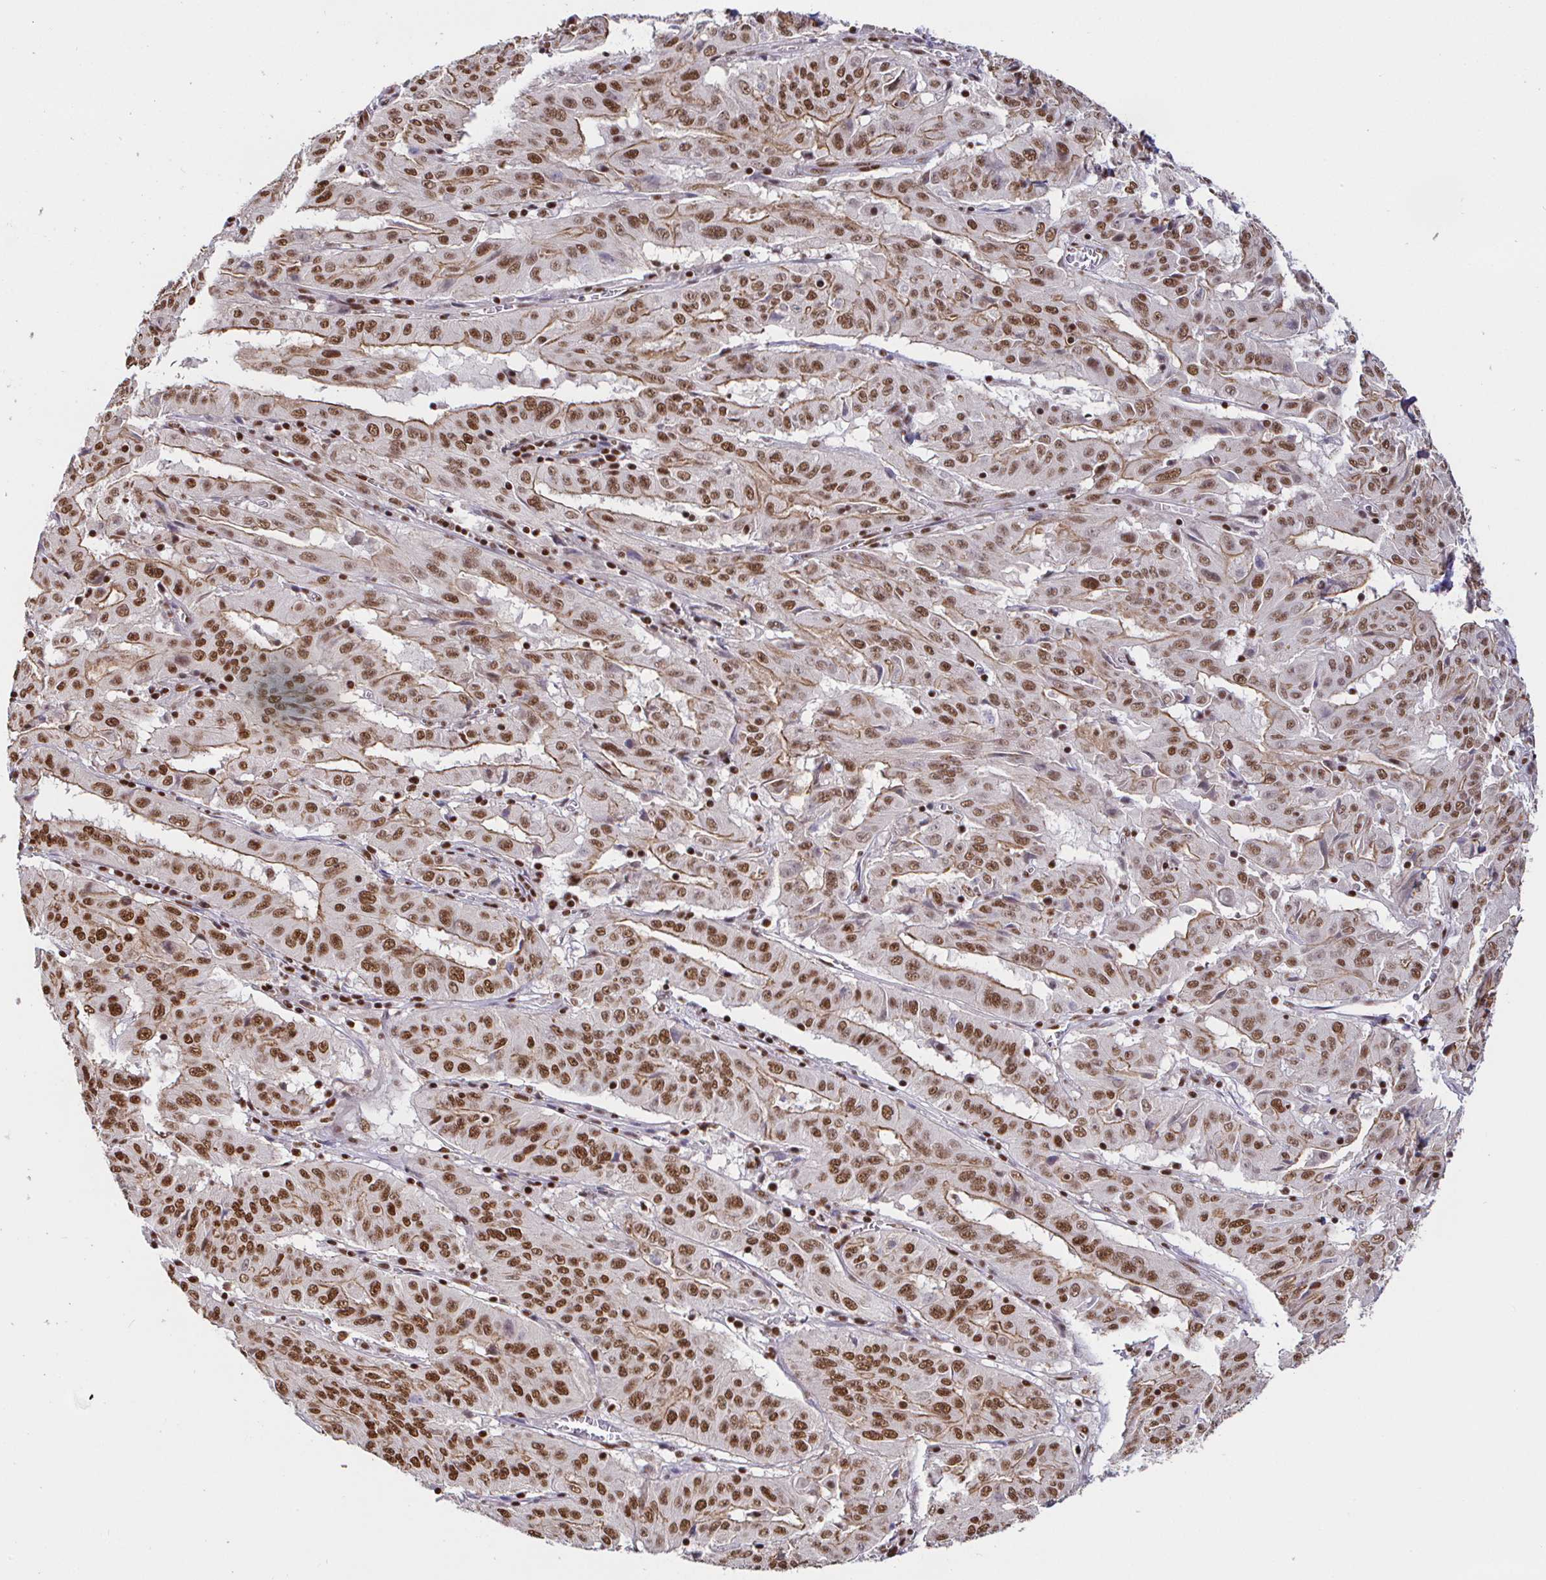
{"staining": {"intensity": "moderate", "quantity": ">75%", "location": "cytoplasmic/membranous,nuclear"}, "tissue": "pancreatic cancer", "cell_type": "Tumor cells", "image_type": "cancer", "snomed": [{"axis": "morphology", "description": "Adenocarcinoma, NOS"}, {"axis": "topography", "description": "Pancreas"}], "caption": "Immunohistochemical staining of human adenocarcinoma (pancreatic) demonstrates medium levels of moderate cytoplasmic/membranous and nuclear protein positivity in approximately >75% of tumor cells.", "gene": "SP3", "patient": {"sex": "male", "age": 63}}